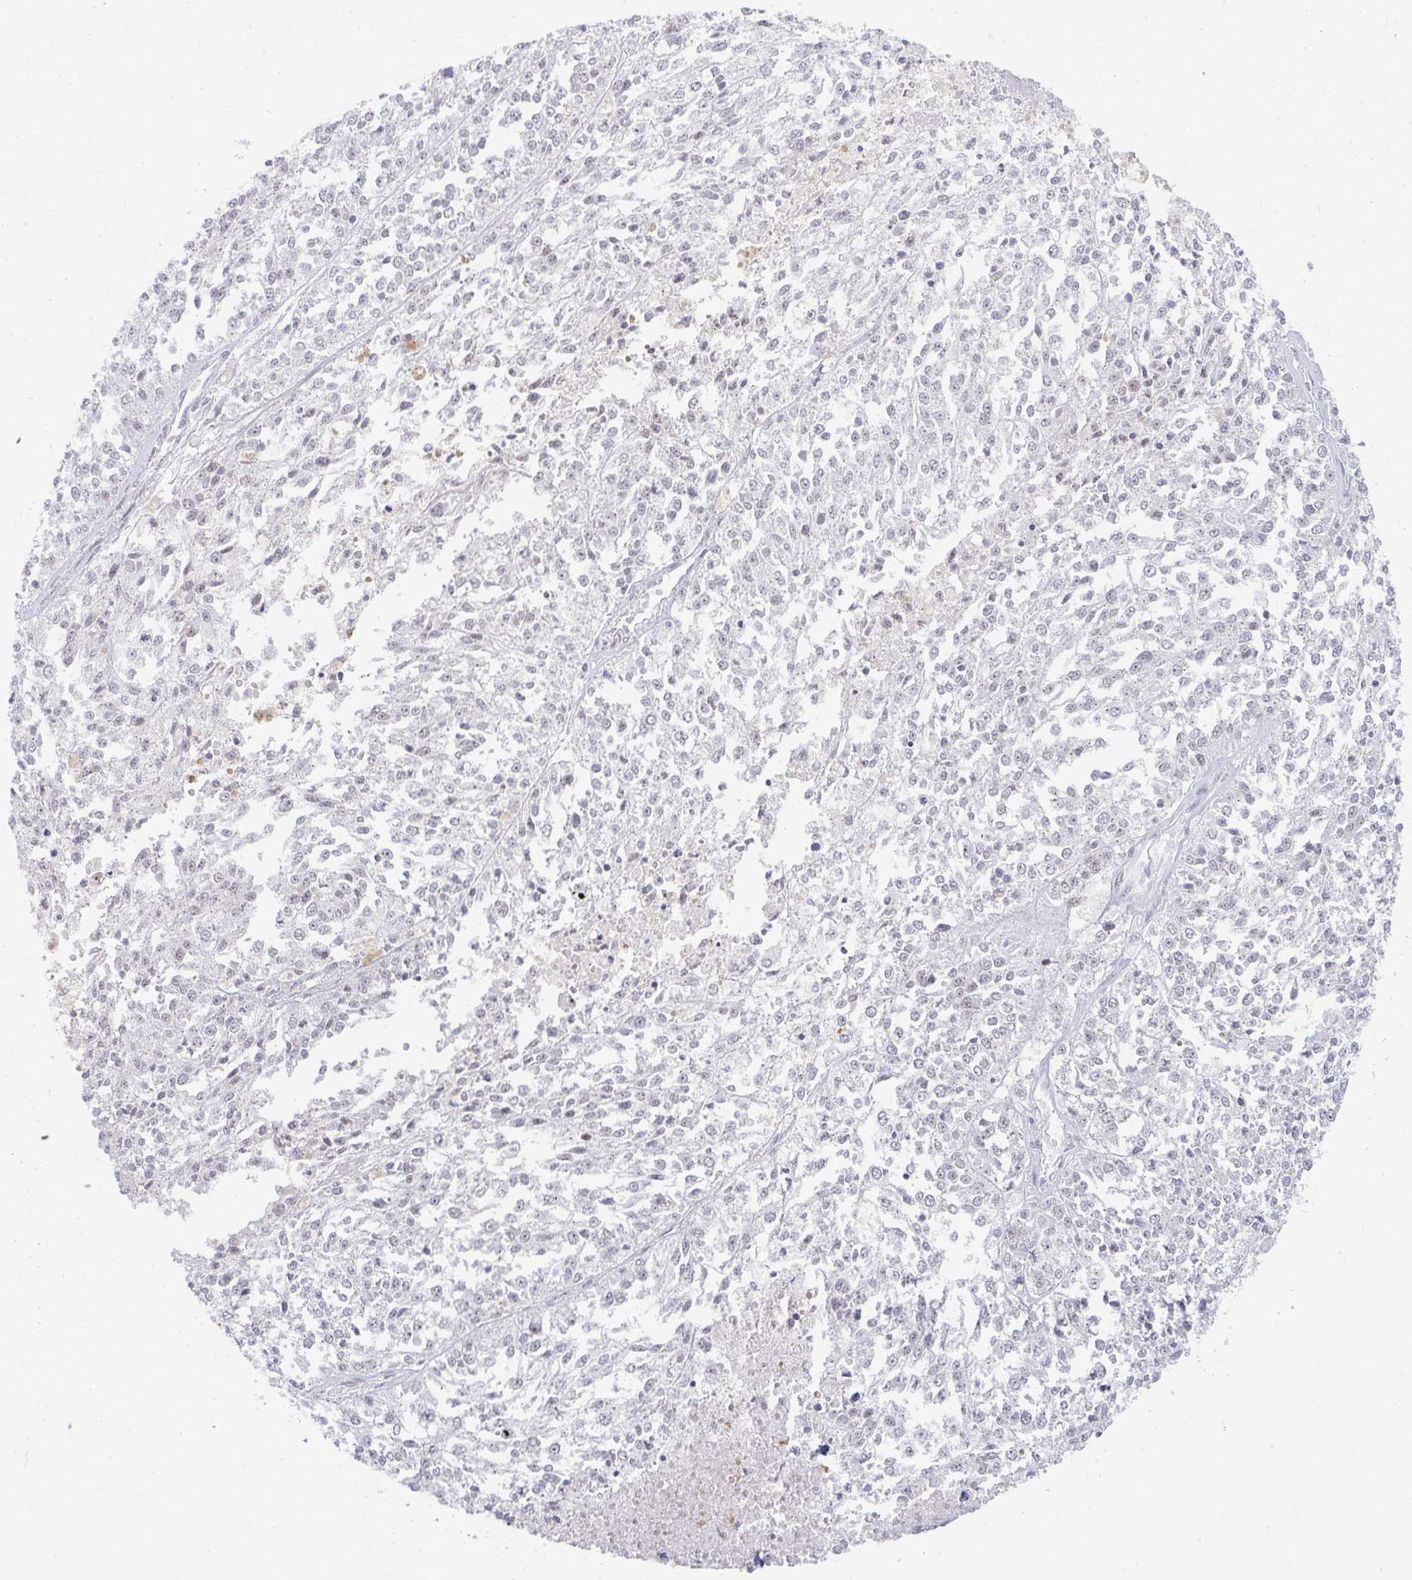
{"staining": {"intensity": "negative", "quantity": "none", "location": "none"}, "tissue": "melanoma", "cell_type": "Tumor cells", "image_type": "cancer", "snomed": [{"axis": "morphology", "description": "Malignant melanoma, NOS"}, {"axis": "topography", "description": "Skin"}], "caption": "A micrograph of malignant melanoma stained for a protein displays no brown staining in tumor cells.", "gene": "LIN54", "patient": {"sex": "female", "age": 64}}